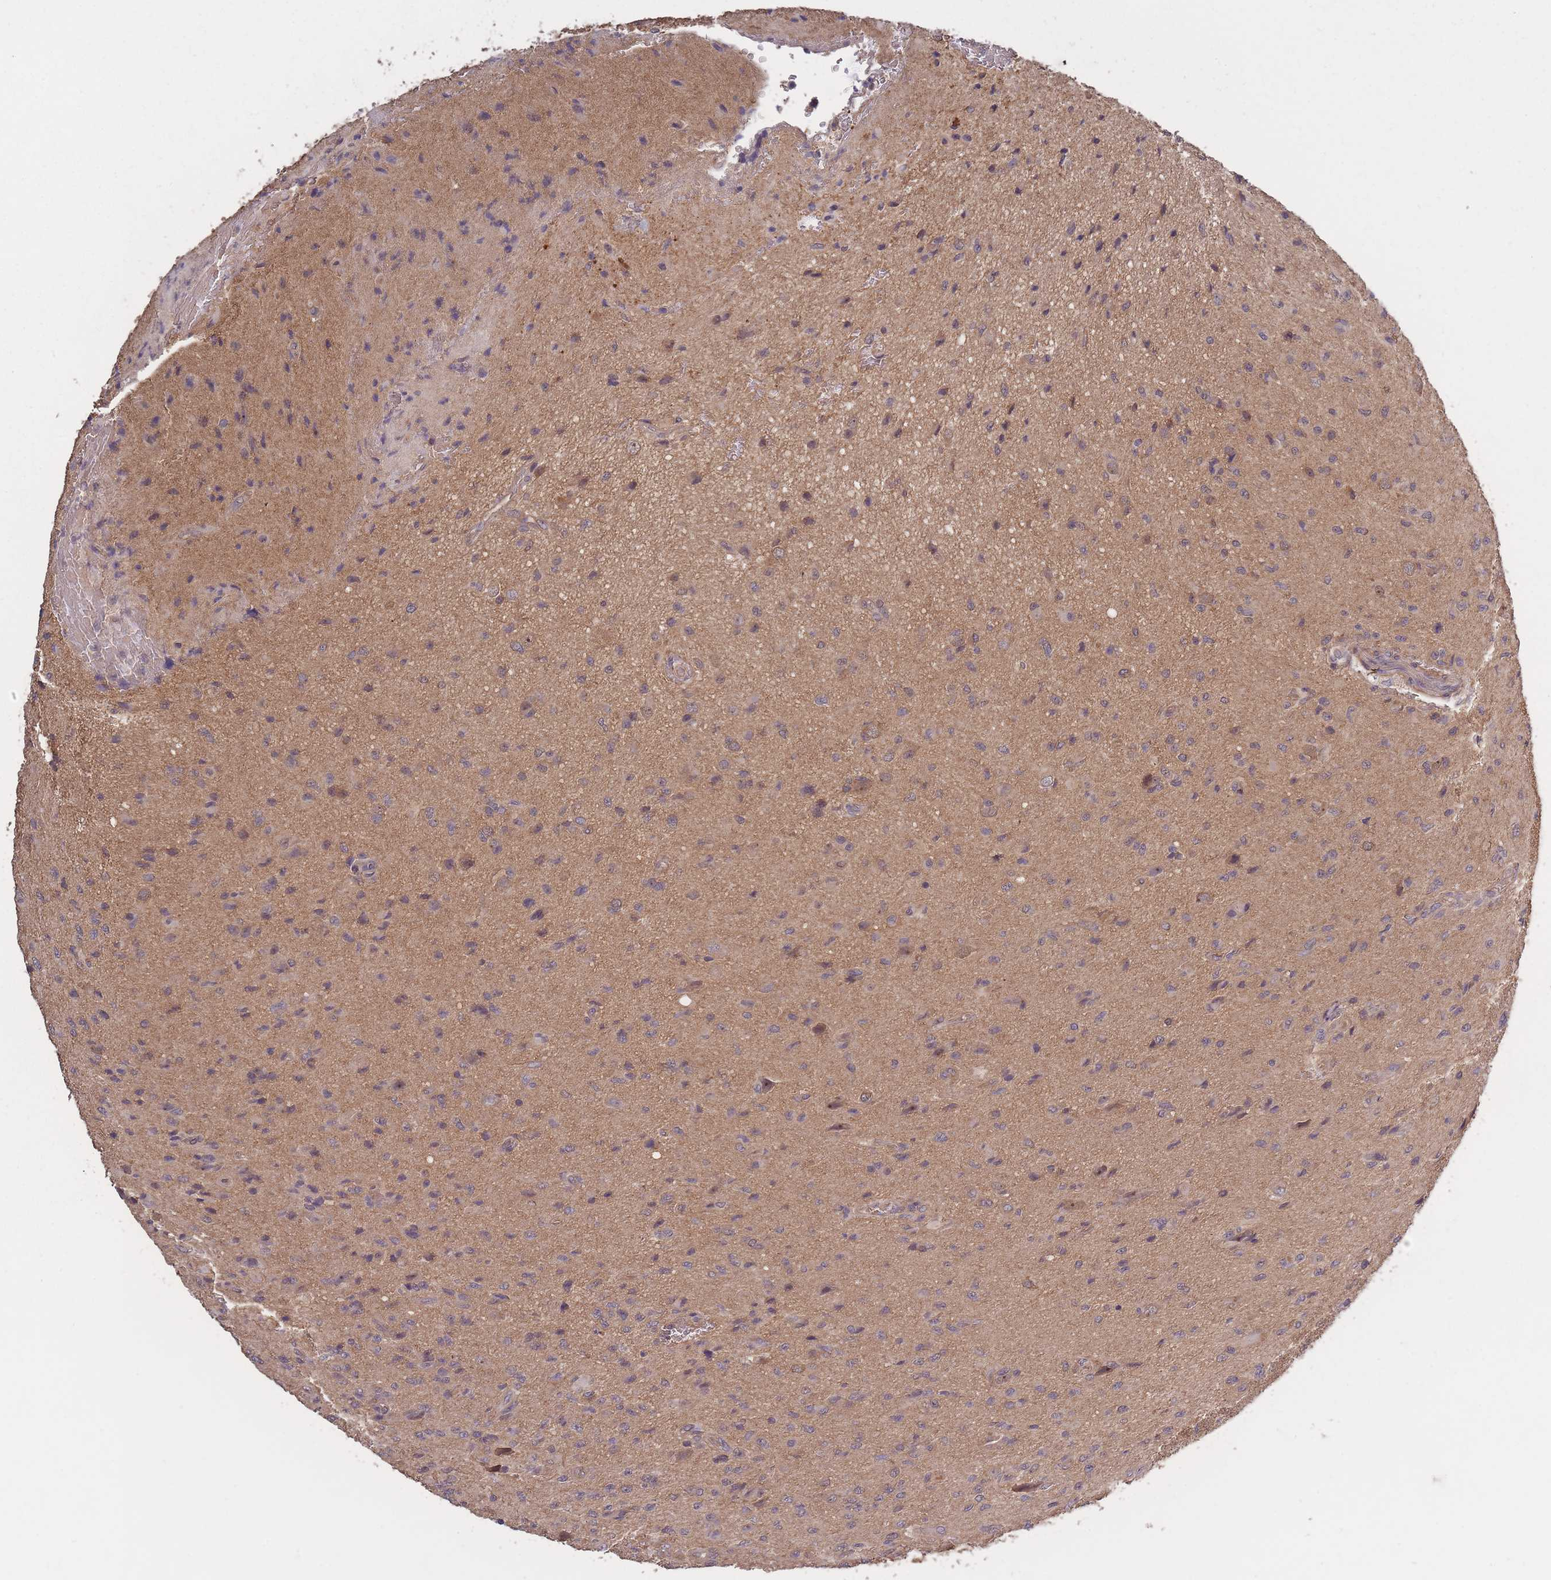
{"staining": {"intensity": "weak", "quantity": "<25%", "location": "cytoplasmic/membranous,nuclear"}, "tissue": "glioma", "cell_type": "Tumor cells", "image_type": "cancer", "snomed": [{"axis": "morphology", "description": "Glioma, malignant, High grade"}, {"axis": "topography", "description": "Brain"}], "caption": "There is no significant expression in tumor cells of malignant high-grade glioma.", "gene": "KIAA1755", "patient": {"sex": "male", "age": 36}}